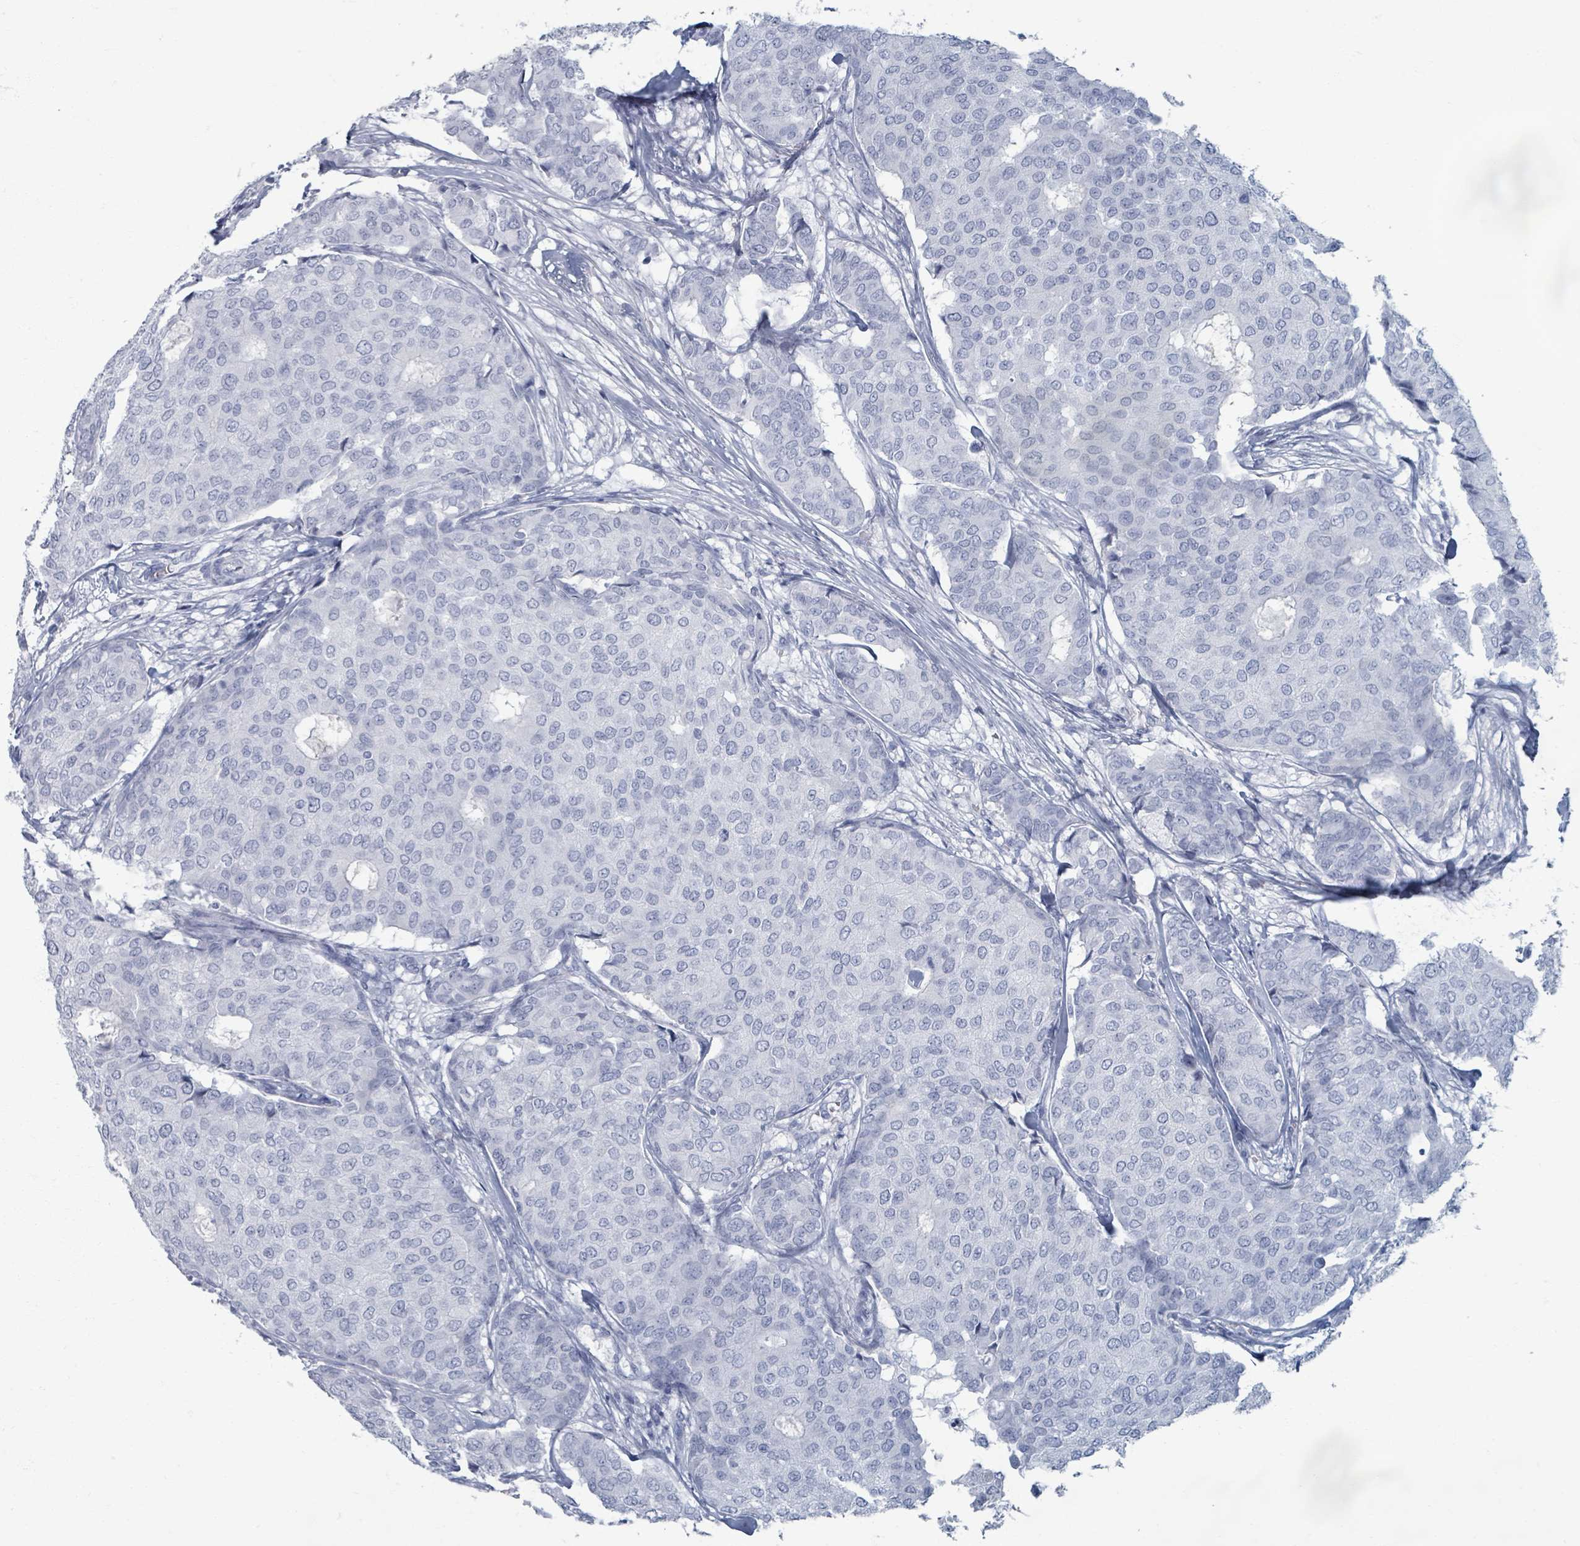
{"staining": {"intensity": "negative", "quantity": "none", "location": "none"}, "tissue": "breast cancer", "cell_type": "Tumor cells", "image_type": "cancer", "snomed": [{"axis": "morphology", "description": "Duct carcinoma"}, {"axis": "topography", "description": "Breast"}], "caption": "An immunohistochemistry (IHC) photomicrograph of breast cancer (intraductal carcinoma) is shown. There is no staining in tumor cells of breast cancer (intraductal carcinoma).", "gene": "TAS2R1", "patient": {"sex": "female", "age": 75}}